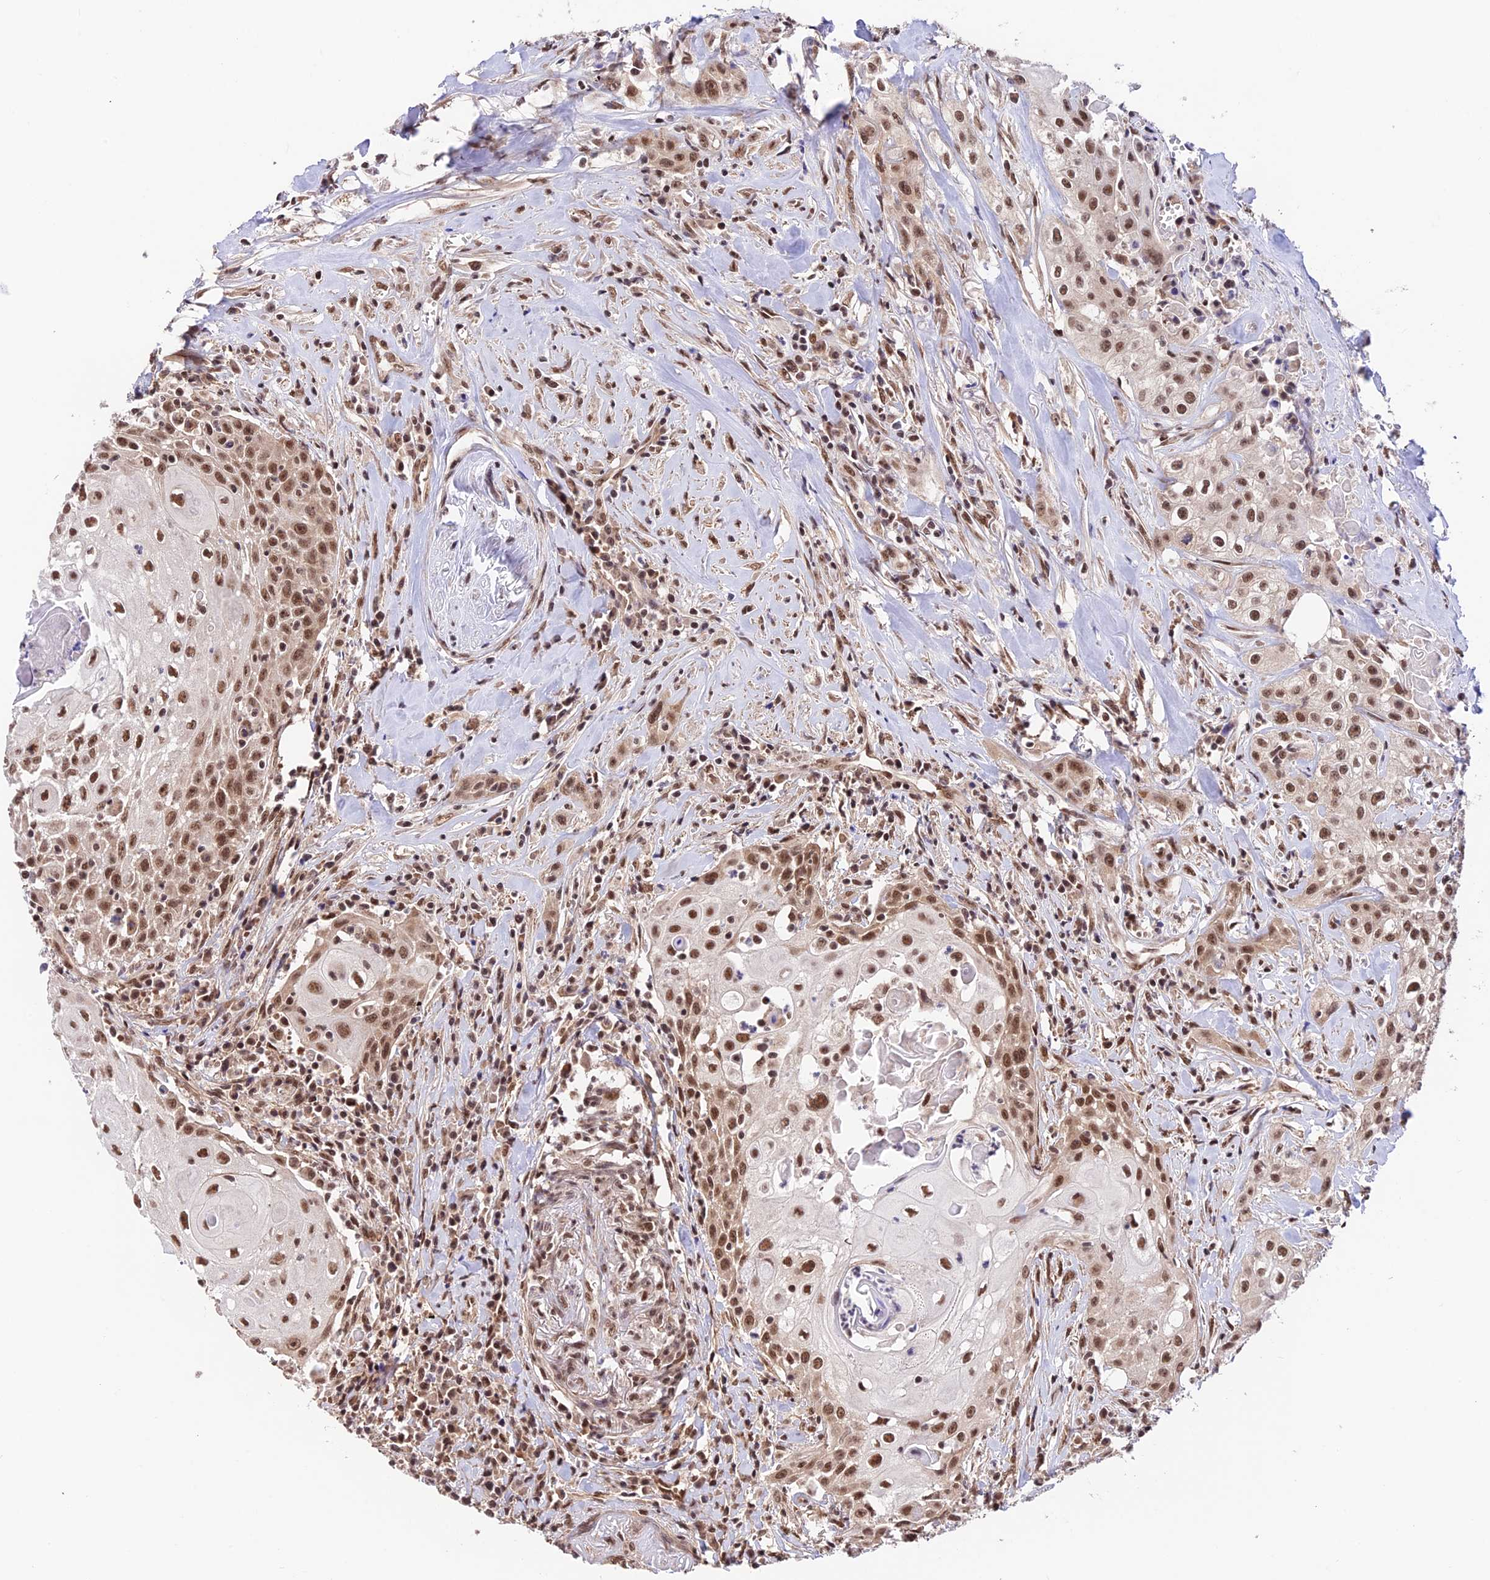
{"staining": {"intensity": "strong", "quantity": ">75%", "location": "nuclear"}, "tissue": "head and neck cancer", "cell_type": "Tumor cells", "image_type": "cancer", "snomed": [{"axis": "morphology", "description": "Squamous cell carcinoma, NOS"}, {"axis": "topography", "description": "Oral tissue"}, {"axis": "topography", "description": "Head-Neck"}], "caption": "Immunohistochemical staining of squamous cell carcinoma (head and neck) displays high levels of strong nuclear positivity in approximately >75% of tumor cells. Using DAB (brown) and hematoxylin (blue) stains, captured at high magnification using brightfield microscopy.", "gene": "RBM42", "patient": {"sex": "female", "age": 82}}